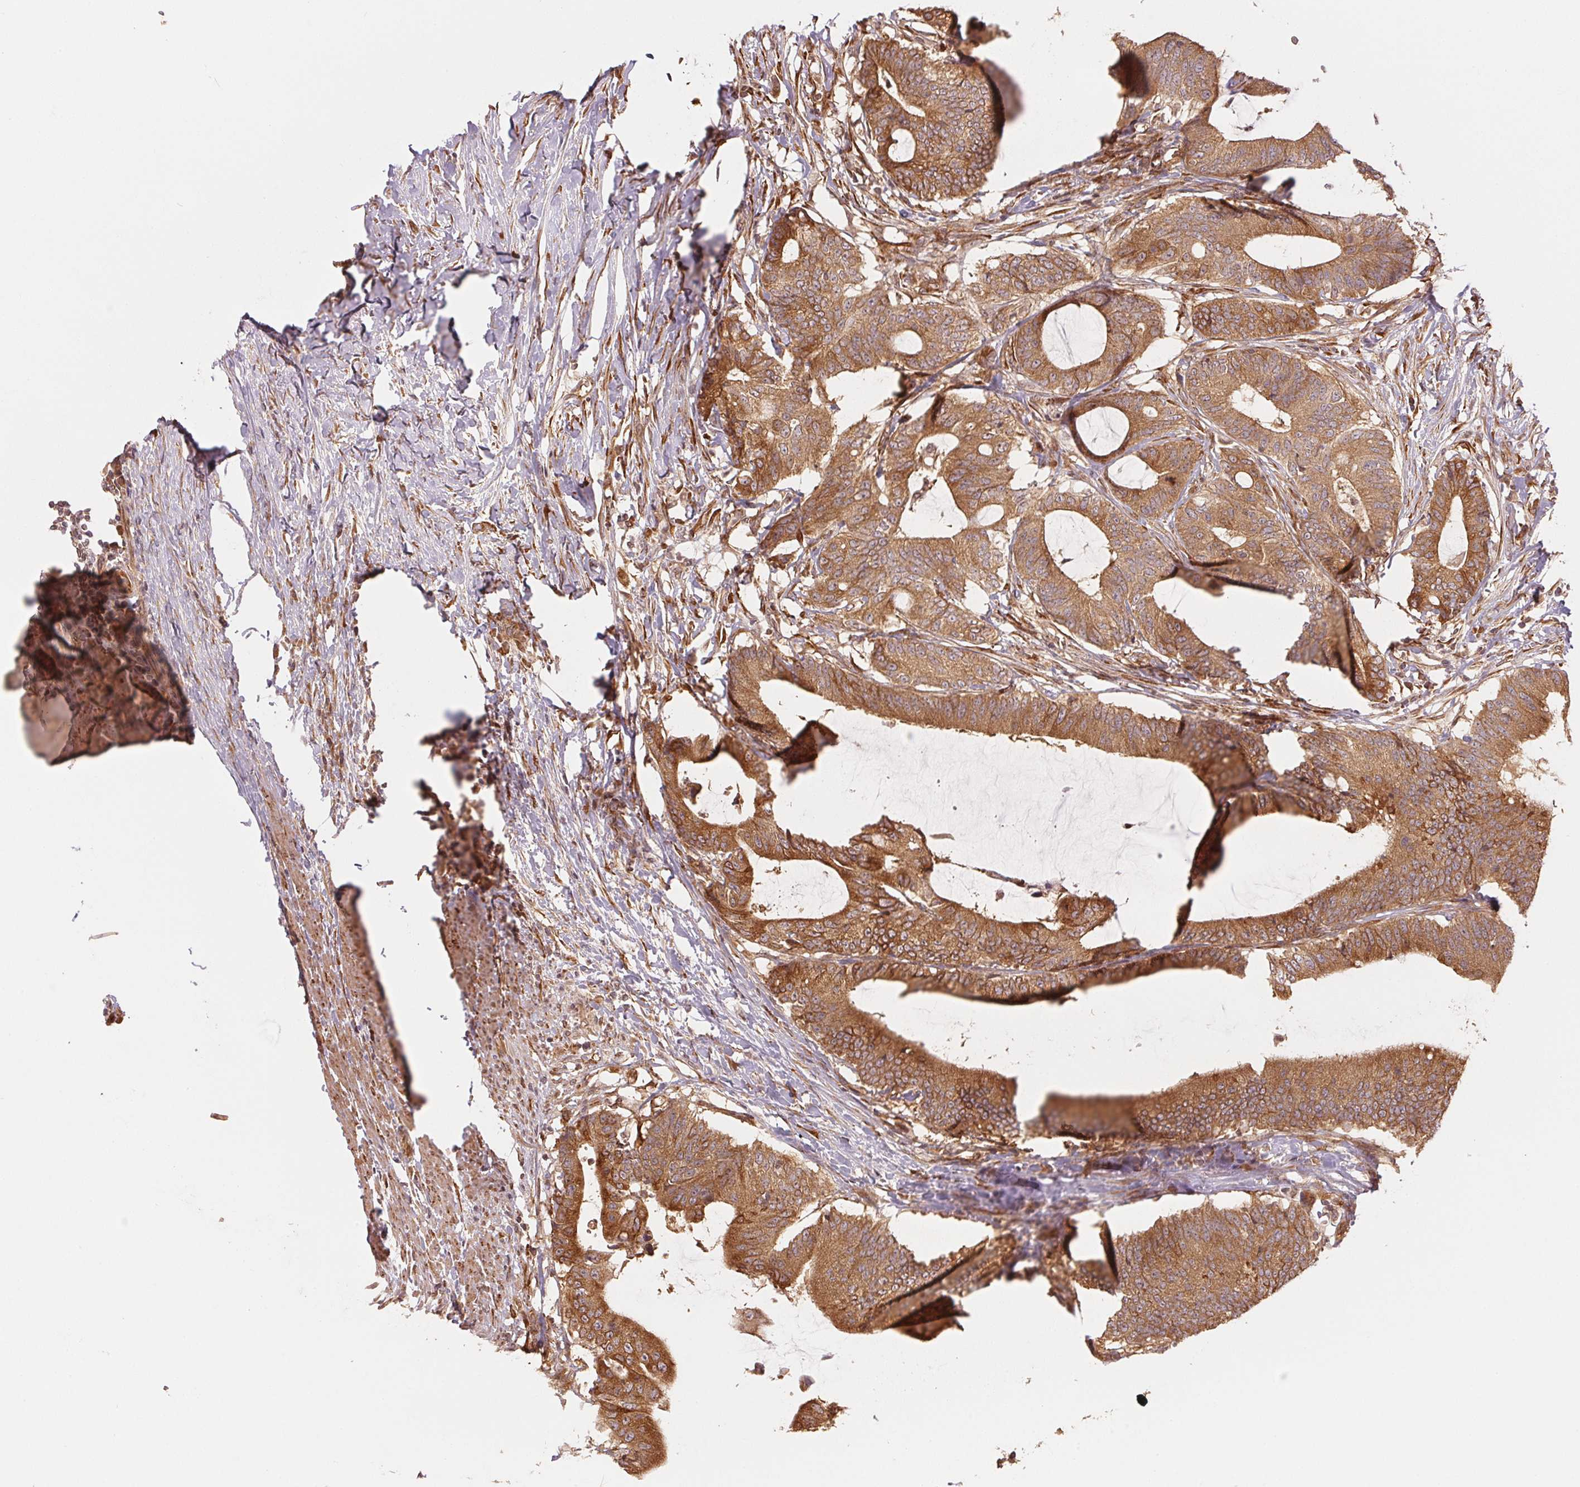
{"staining": {"intensity": "moderate", "quantity": ">75%", "location": "cytoplasmic/membranous"}, "tissue": "colorectal cancer", "cell_type": "Tumor cells", "image_type": "cancer", "snomed": [{"axis": "morphology", "description": "Adenocarcinoma, NOS"}, {"axis": "topography", "description": "Colon"}], "caption": "This is an image of IHC staining of colorectal cancer (adenocarcinoma), which shows moderate positivity in the cytoplasmic/membranous of tumor cells.", "gene": "STRN4", "patient": {"sex": "female", "age": 43}}